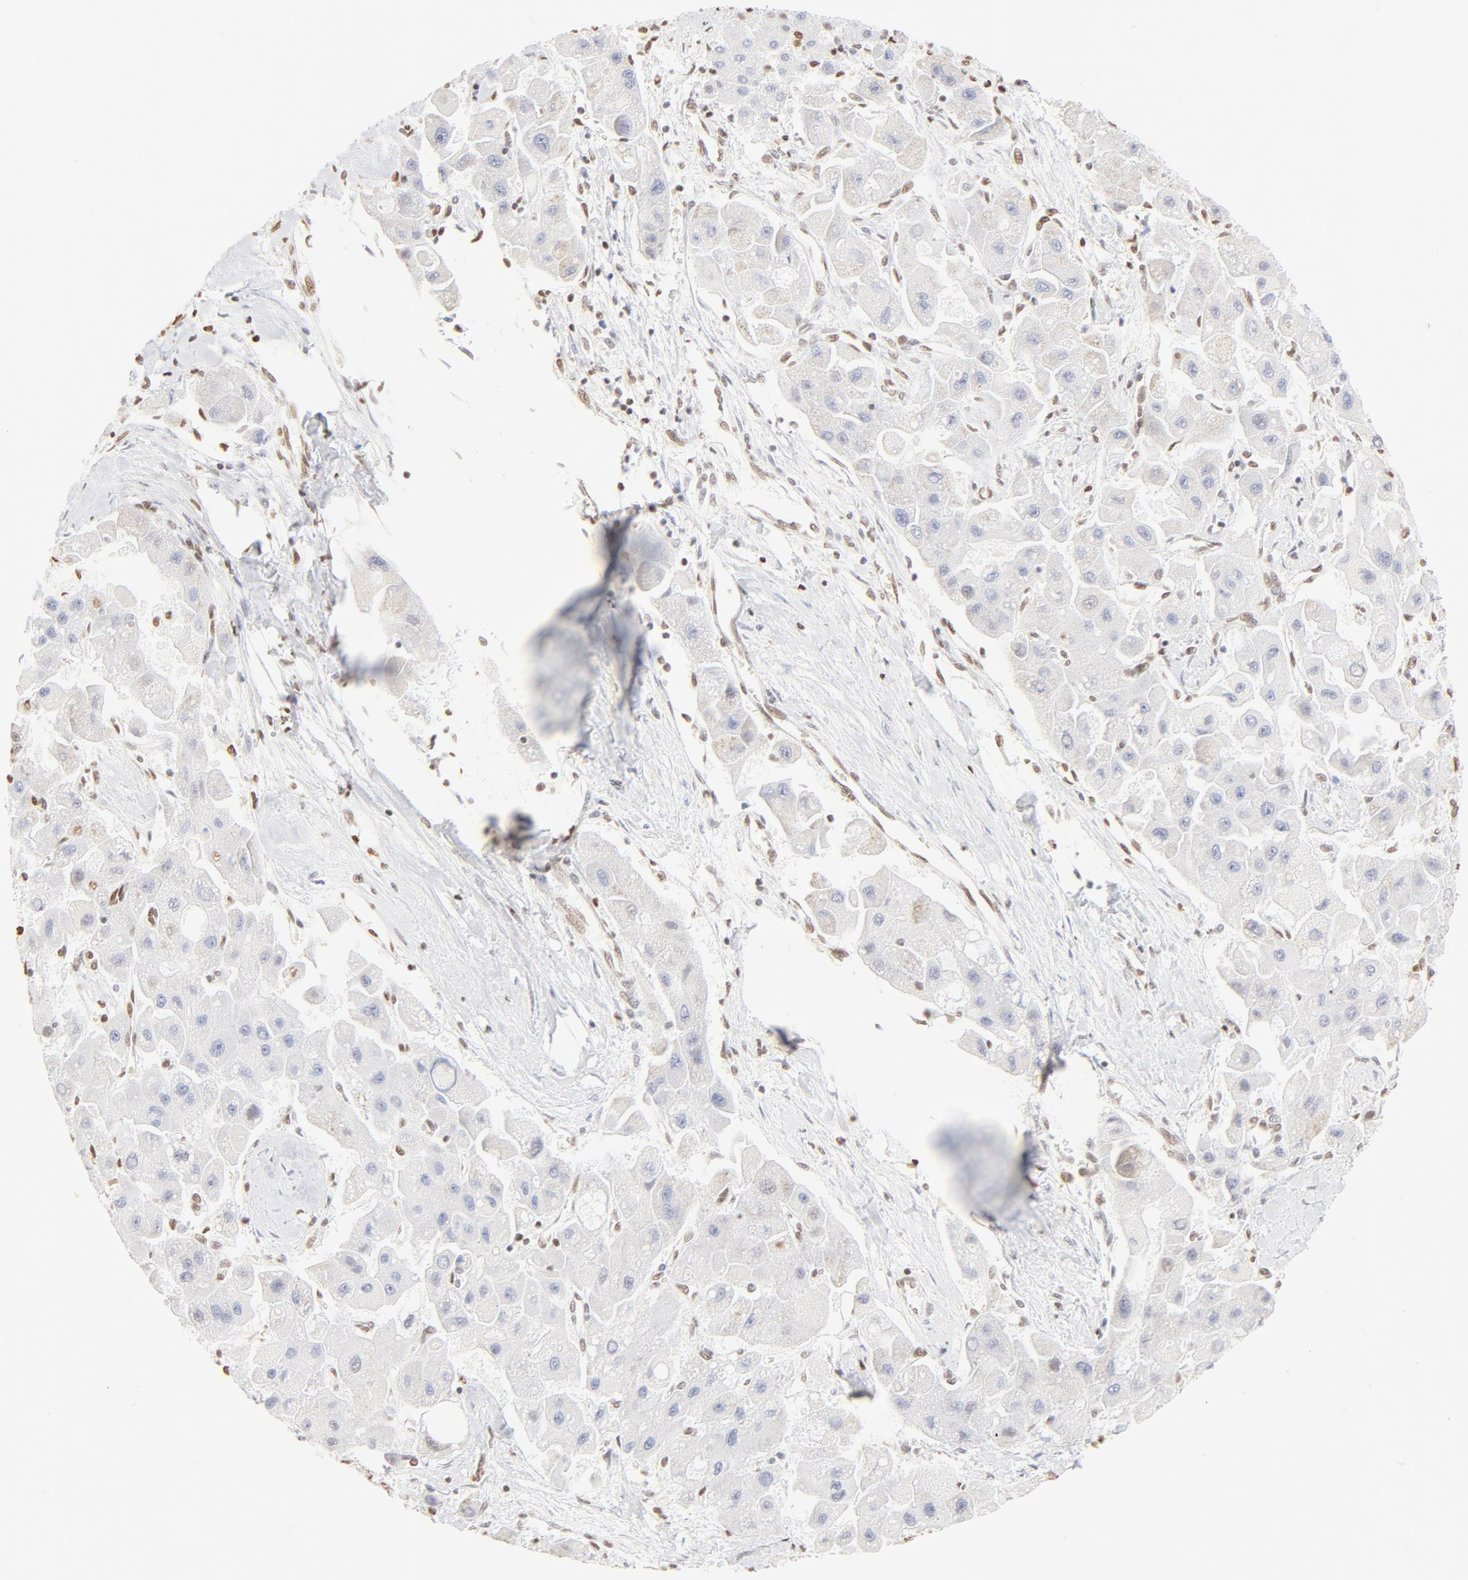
{"staining": {"intensity": "negative", "quantity": "none", "location": "none"}, "tissue": "liver cancer", "cell_type": "Tumor cells", "image_type": "cancer", "snomed": [{"axis": "morphology", "description": "Carcinoma, Hepatocellular, NOS"}, {"axis": "topography", "description": "Liver"}], "caption": "Liver cancer (hepatocellular carcinoma) was stained to show a protein in brown. There is no significant staining in tumor cells. The staining is performed using DAB brown chromogen with nuclei counter-stained in using hematoxylin.", "gene": "ZNF540", "patient": {"sex": "male", "age": 24}}